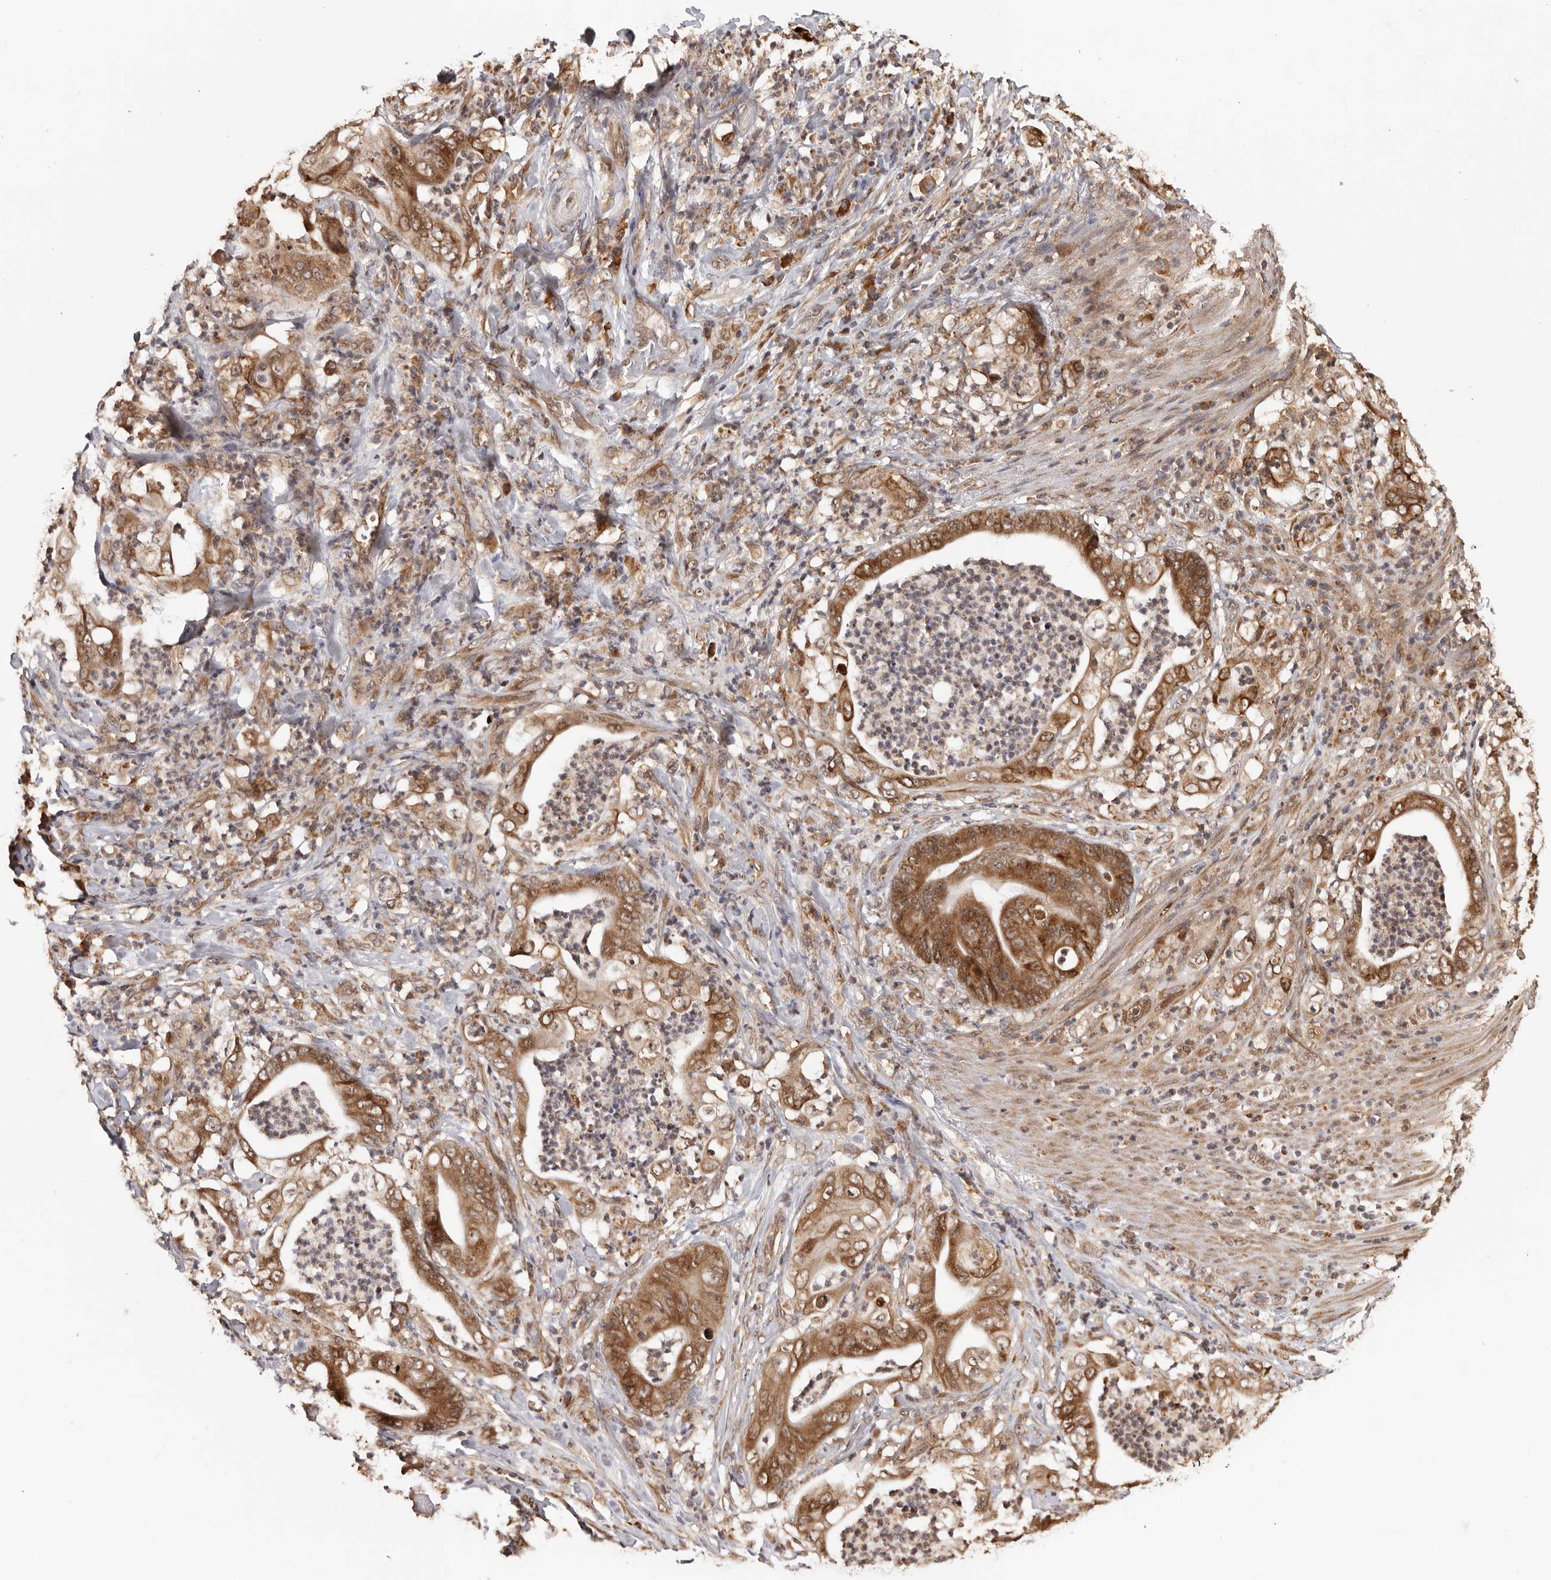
{"staining": {"intensity": "moderate", "quantity": ">75%", "location": "cytoplasmic/membranous,nuclear"}, "tissue": "stomach cancer", "cell_type": "Tumor cells", "image_type": "cancer", "snomed": [{"axis": "morphology", "description": "Adenocarcinoma, NOS"}, {"axis": "topography", "description": "Stomach"}], "caption": "IHC staining of adenocarcinoma (stomach), which exhibits medium levels of moderate cytoplasmic/membranous and nuclear expression in approximately >75% of tumor cells indicating moderate cytoplasmic/membranous and nuclear protein staining. The staining was performed using DAB (brown) for protein detection and nuclei were counterstained in hematoxylin (blue).", "gene": "ZNF83", "patient": {"sex": "female", "age": 73}}